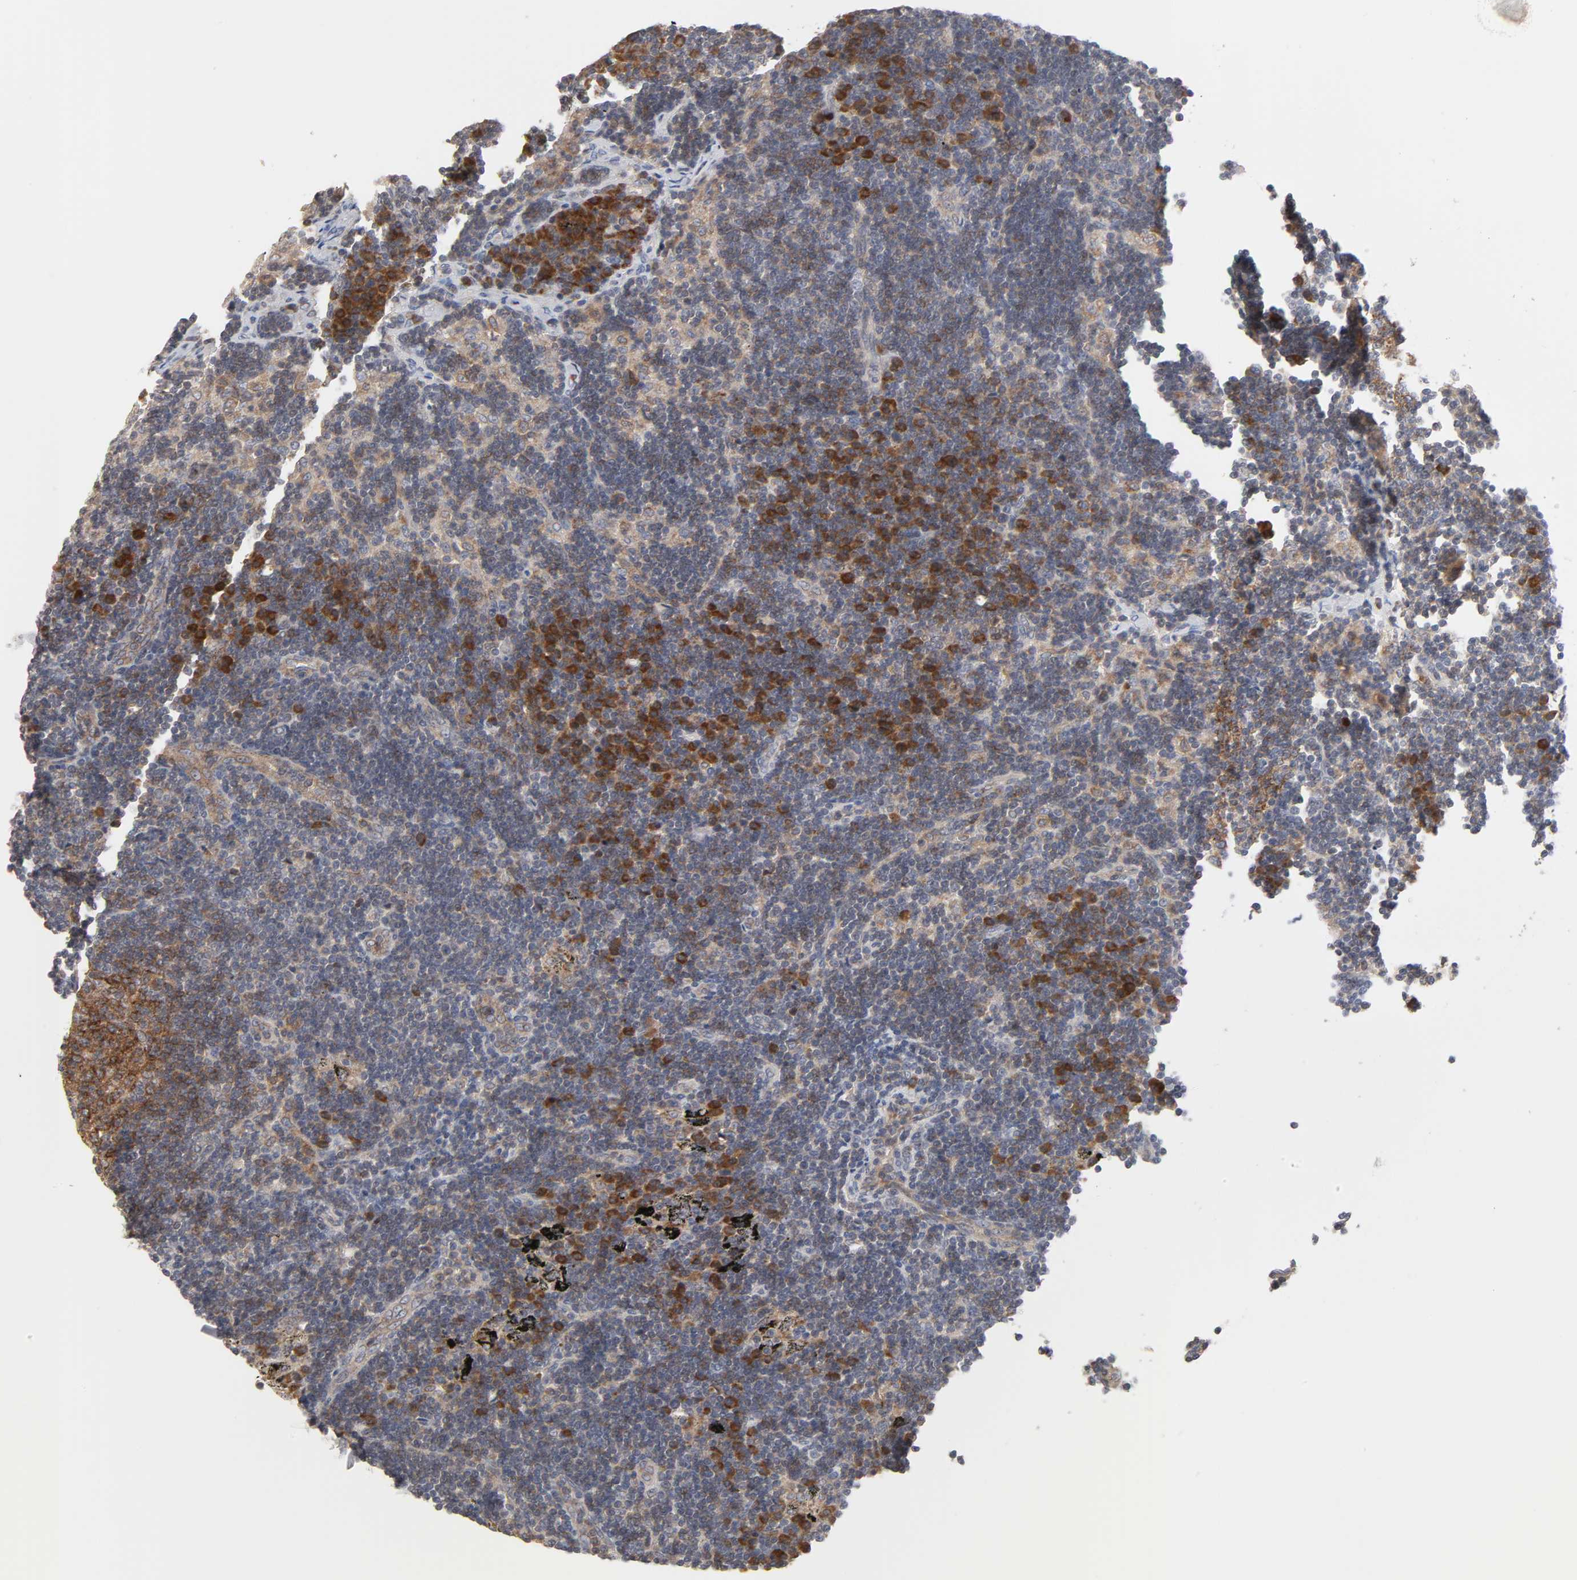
{"staining": {"intensity": "moderate", "quantity": ">75%", "location": "cytoplasmic/membranous"}, "tissue": "lymph node", "cell_type": "Germinal center cells", "image_type": "normal", "snomed": [{"axis": "morphology", "description": "Normal tissue, NOS"}, {"axis": "morphology", "description": "Squamous cell carcinoma, metastatic, NOS"}, {"axis": "topography", "description": "Lymph node"}], "caption": "This photomicrograph demonstrates immunohistochemistry staining of benign human lymph node, with medium moderate cytoplasmic/membranous staining in approximately >75% of germinal center cells.", "gene": "IL4R", "patient": {"sex": "female", "age": 53}}